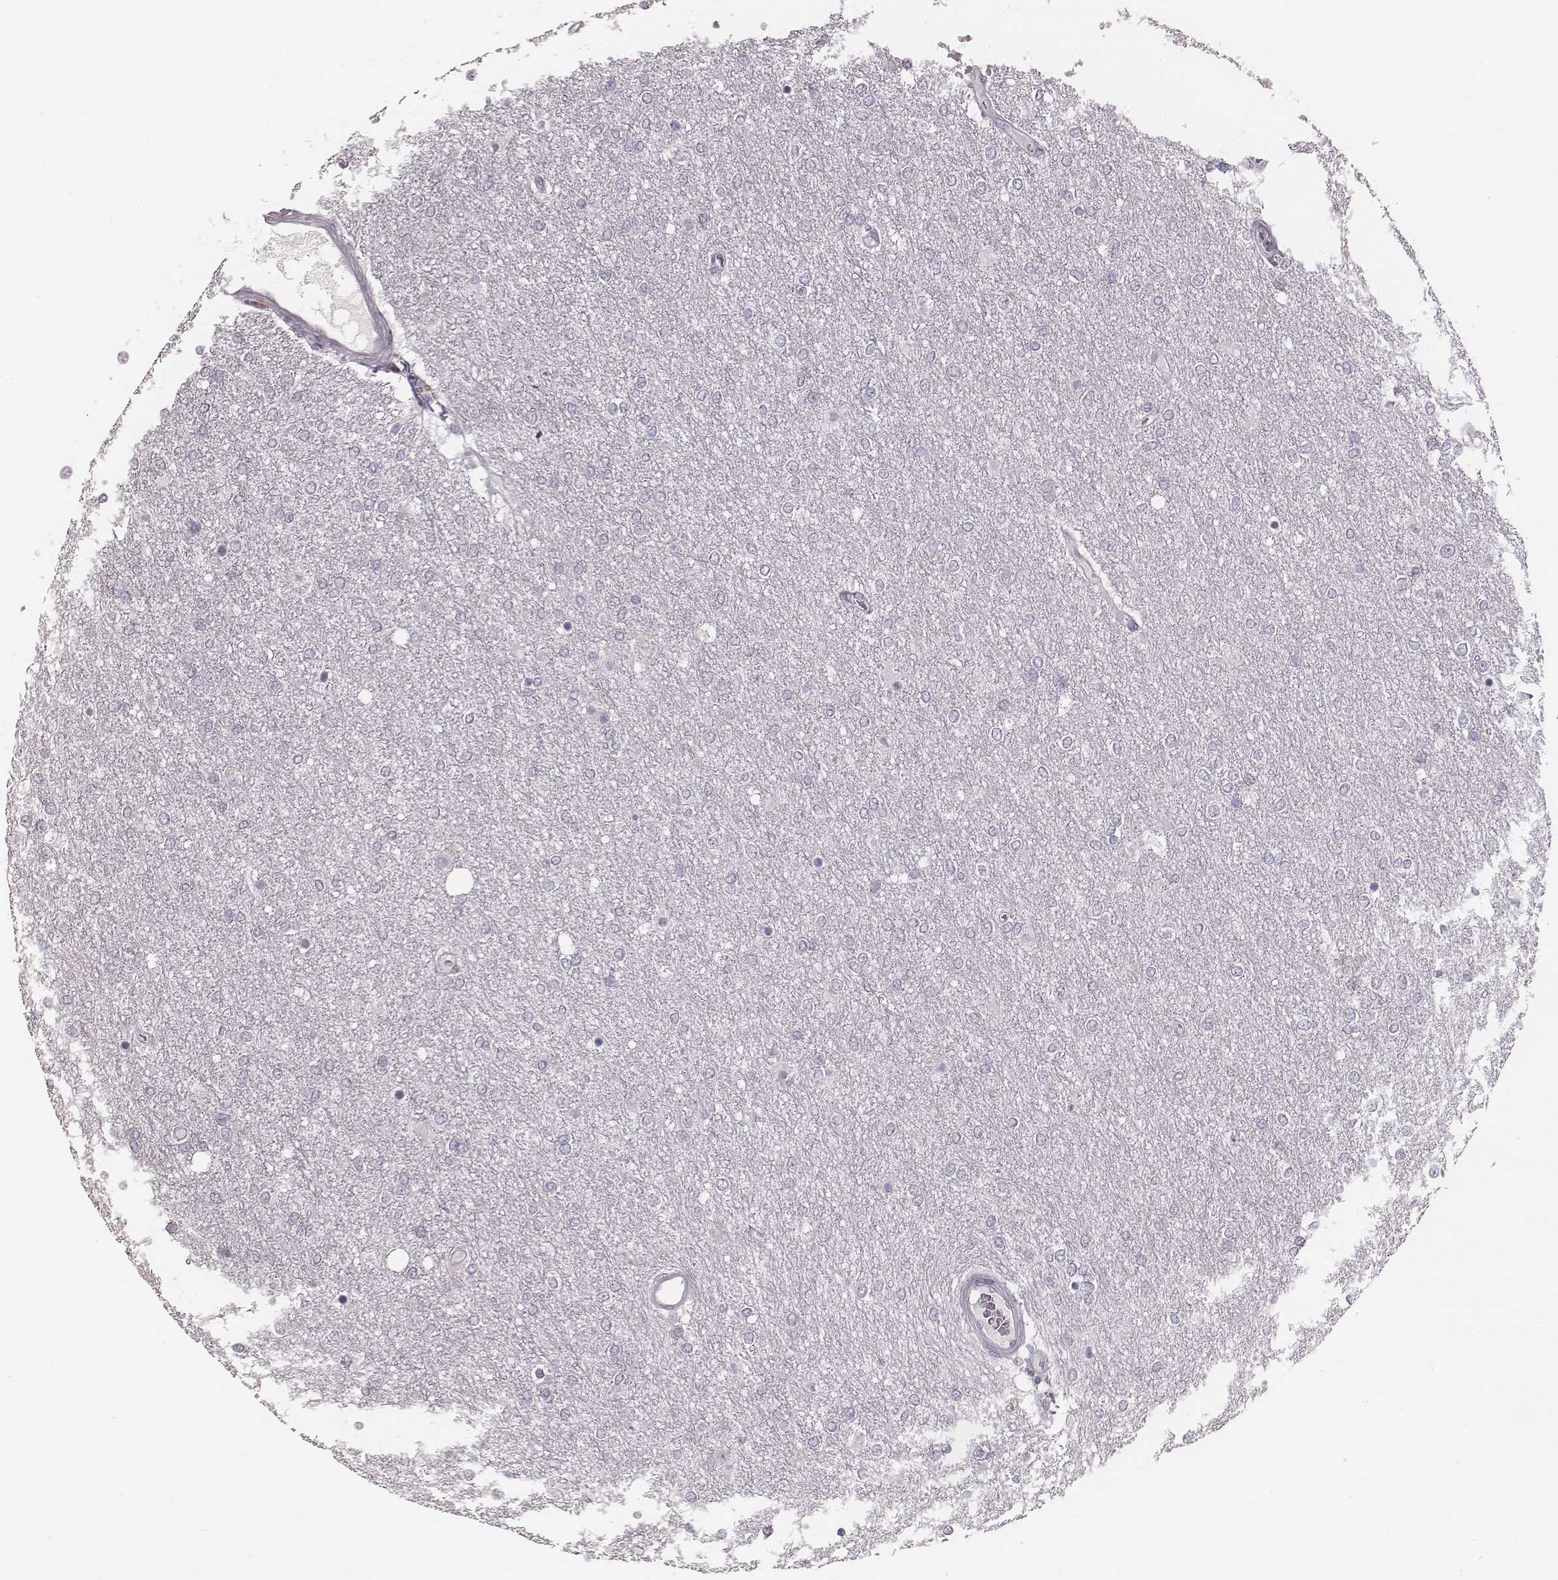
{"staining": {"intensity": "negative", "quantity": "none", "location": "none"}, "tissue": "glioma", "cell_type": "Tumor cells", "image_type": "cancer", "snomed": [{"axis": "morphology", "description": "Glioma, malignant, High grade"}, {"axis": "topography", "description": "Brain"}], "caption": "Immunohistochemistry micrograph of neoplastic tissue: malignant high-grade glioma stained with DAB demonstrates no significant protein staining in tumor cells.", "gene": "CSHL1", "patient": {"sex": "female", "age": 61}}